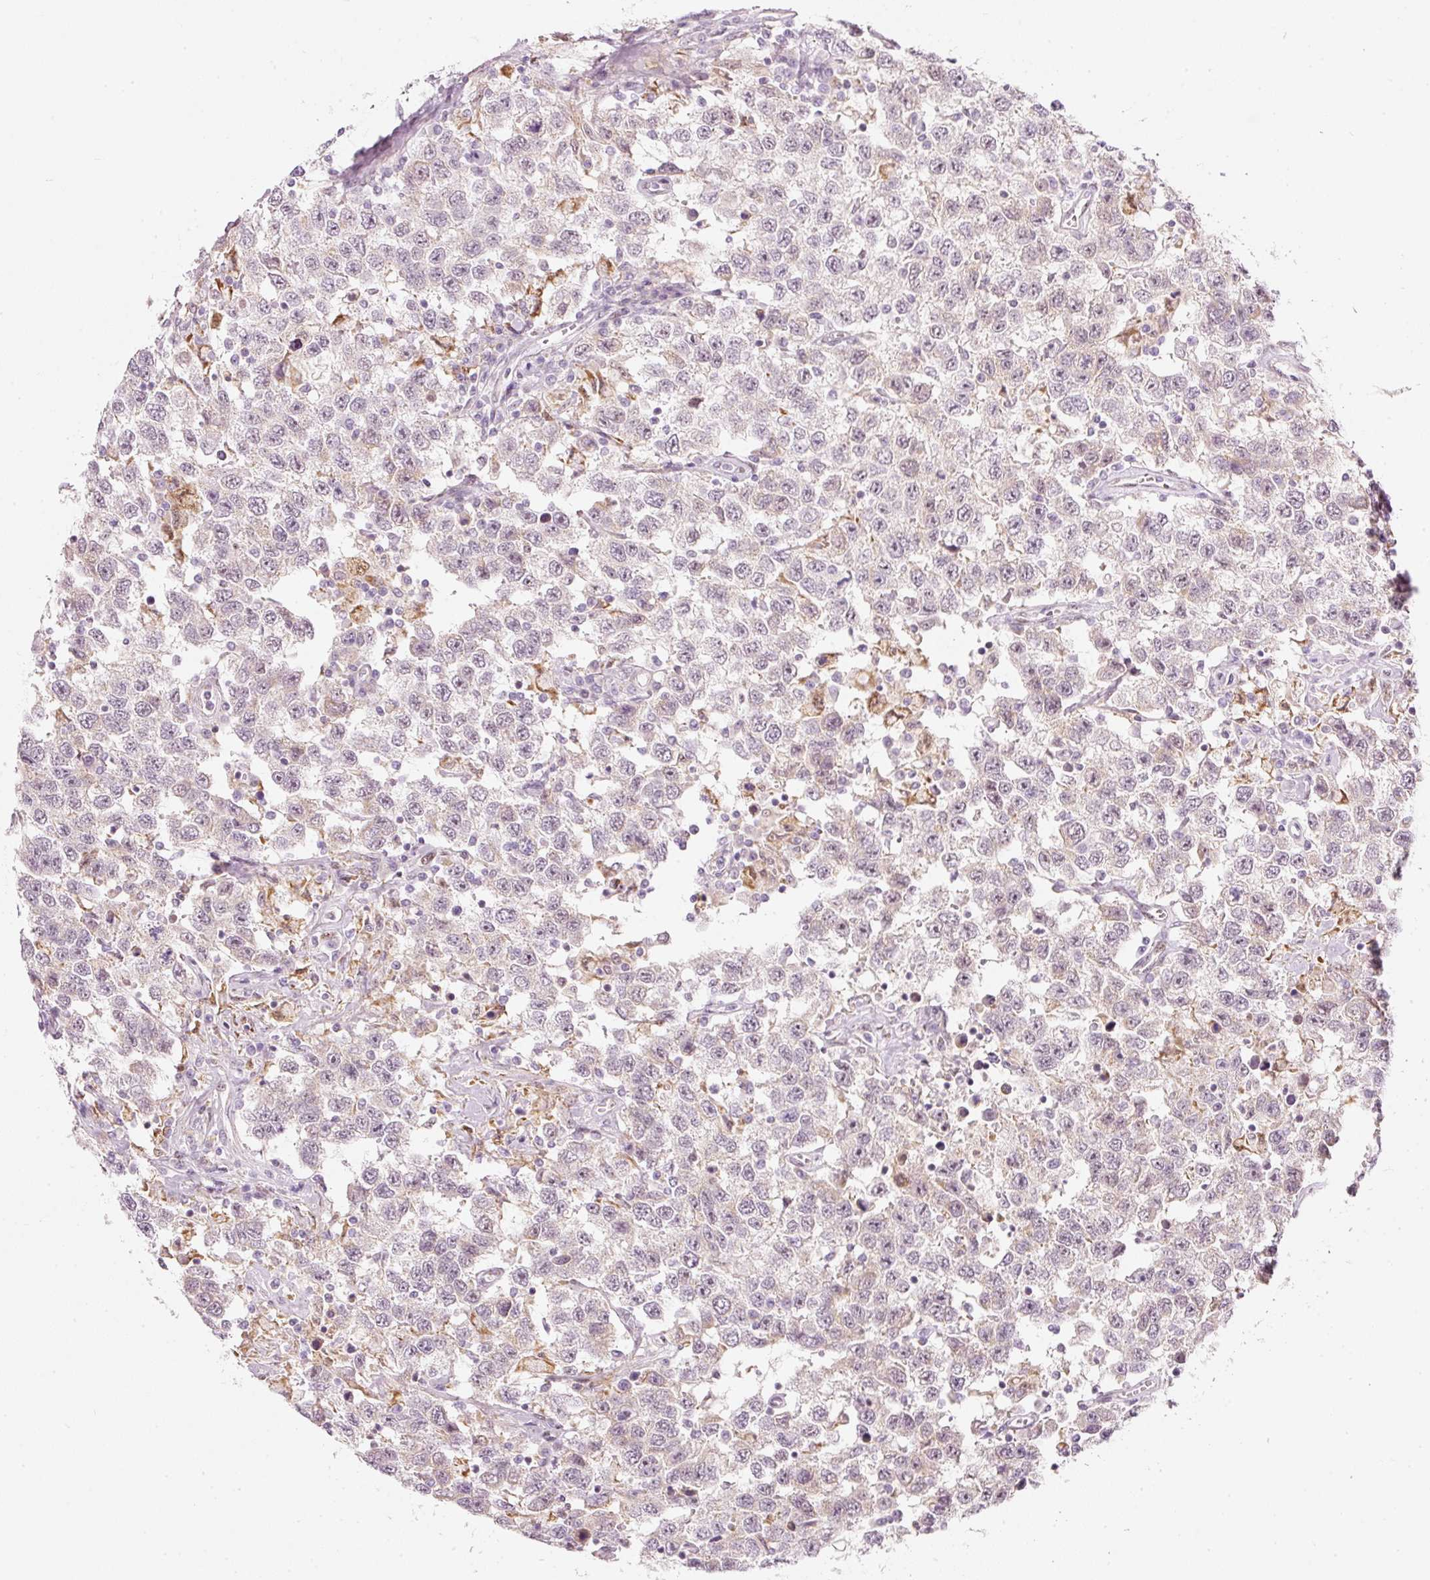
{"staining": {"intensity": "negative", "quantity": "none", "location": "none"}, "tissue": "testis cancer", "cell_type": "Tumor cells", "image_type": "cancer", "snomed": [{"axis": "morphology", "description": "Seminoma, NOS"}, {"axis": "topography", "description": "Testis"}], "caption": "The immunohistochemistry image has no significant positivity in tumor cells of seminoma (testis) tissue.", "gene": "RNF39", "patient": {"sex": "male", "age": 41}}